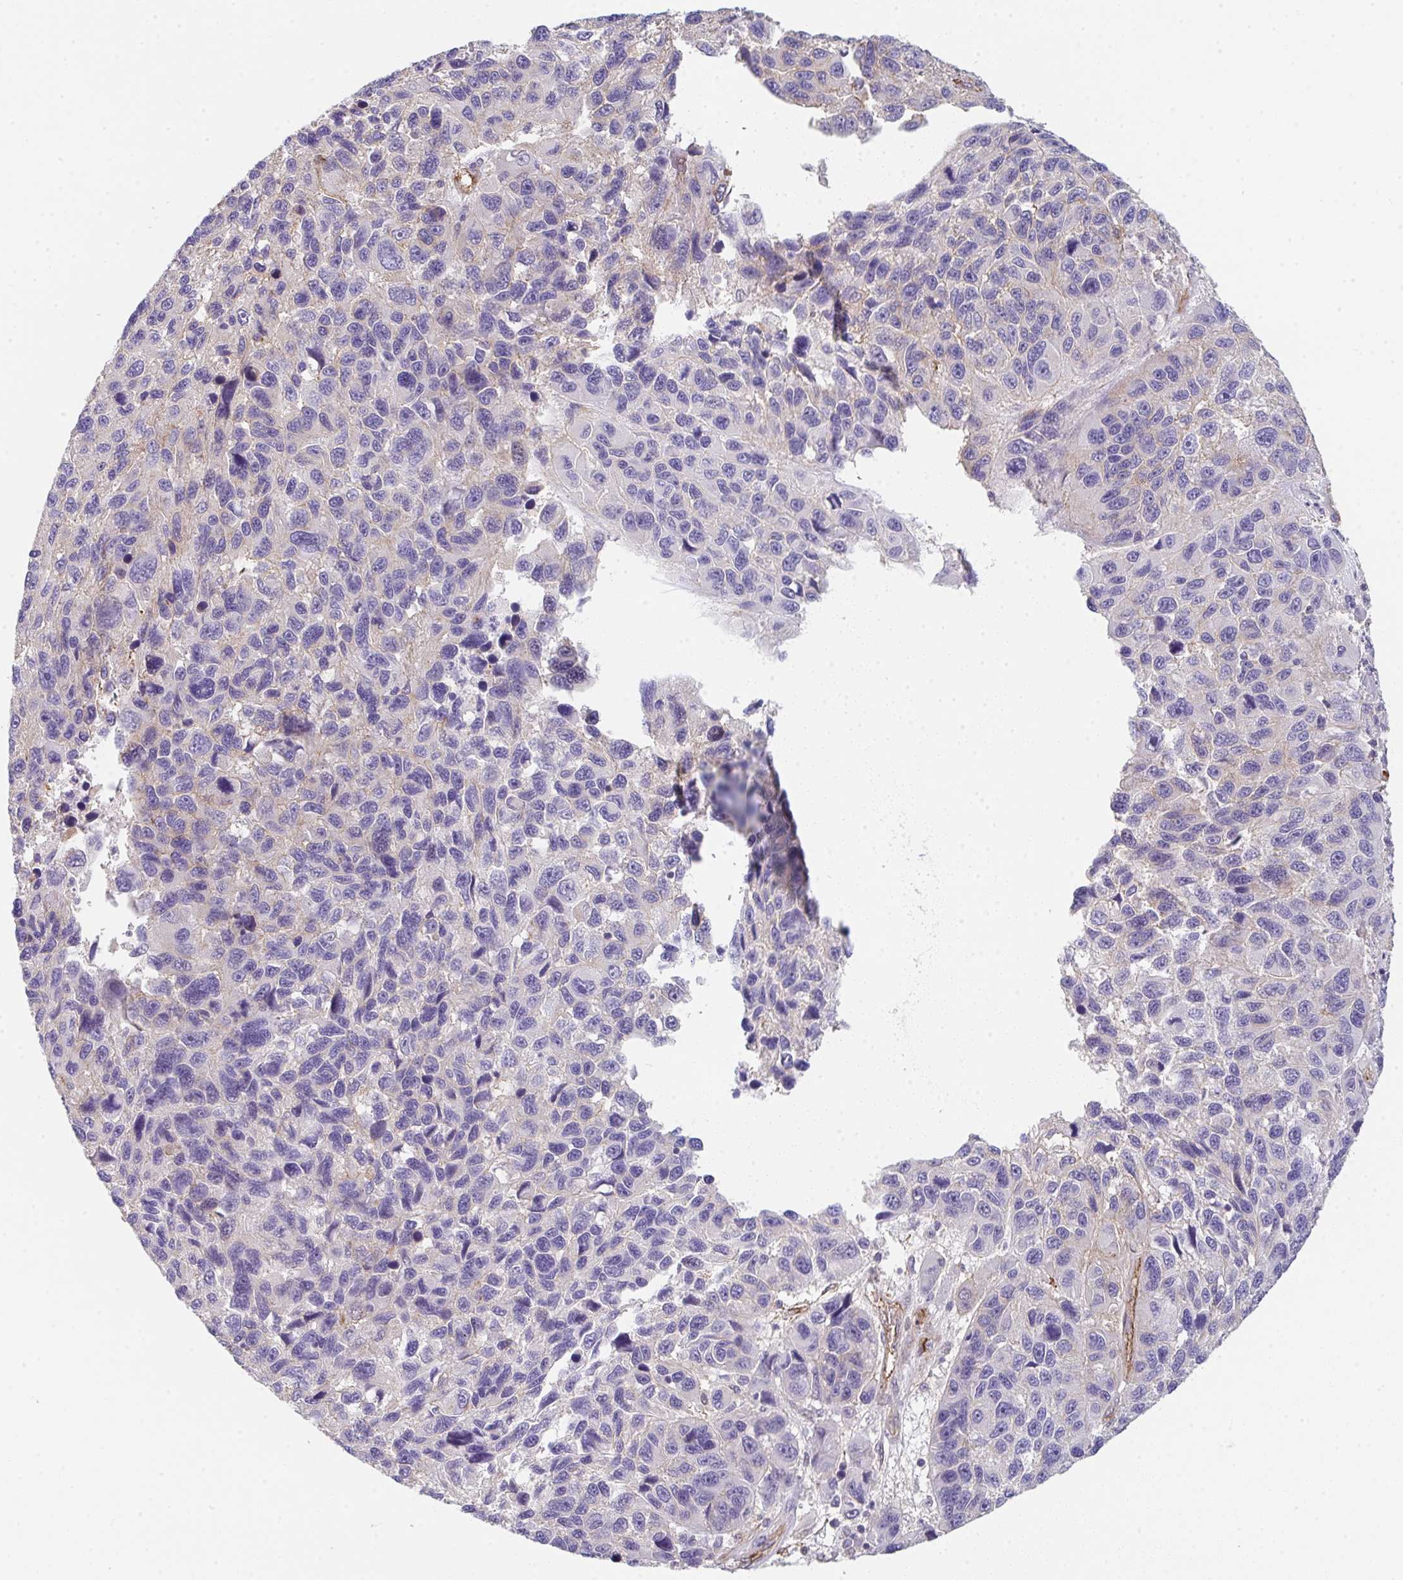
{"staining": {"intensity": "weak", "quantity": "25%-75%", "location": "cytoplasmic/membranous"}, "tissue": "melanoma", "cell_type": "Tumor cells", "image_type": "cancer", "snomed": [{"axis": "morphology", "description": "Malignant melanoma, NOS"}, {"axis": "topography", "description": "Skin"}], "caption": "IHC (DAB) staining of malignant melanoma shows weak cytoplasmic/membranous protein staining in approximately 25%-75% of tumor cells.", "gene": "DBN1", "patient": {"sex": "male", "age": 53}}